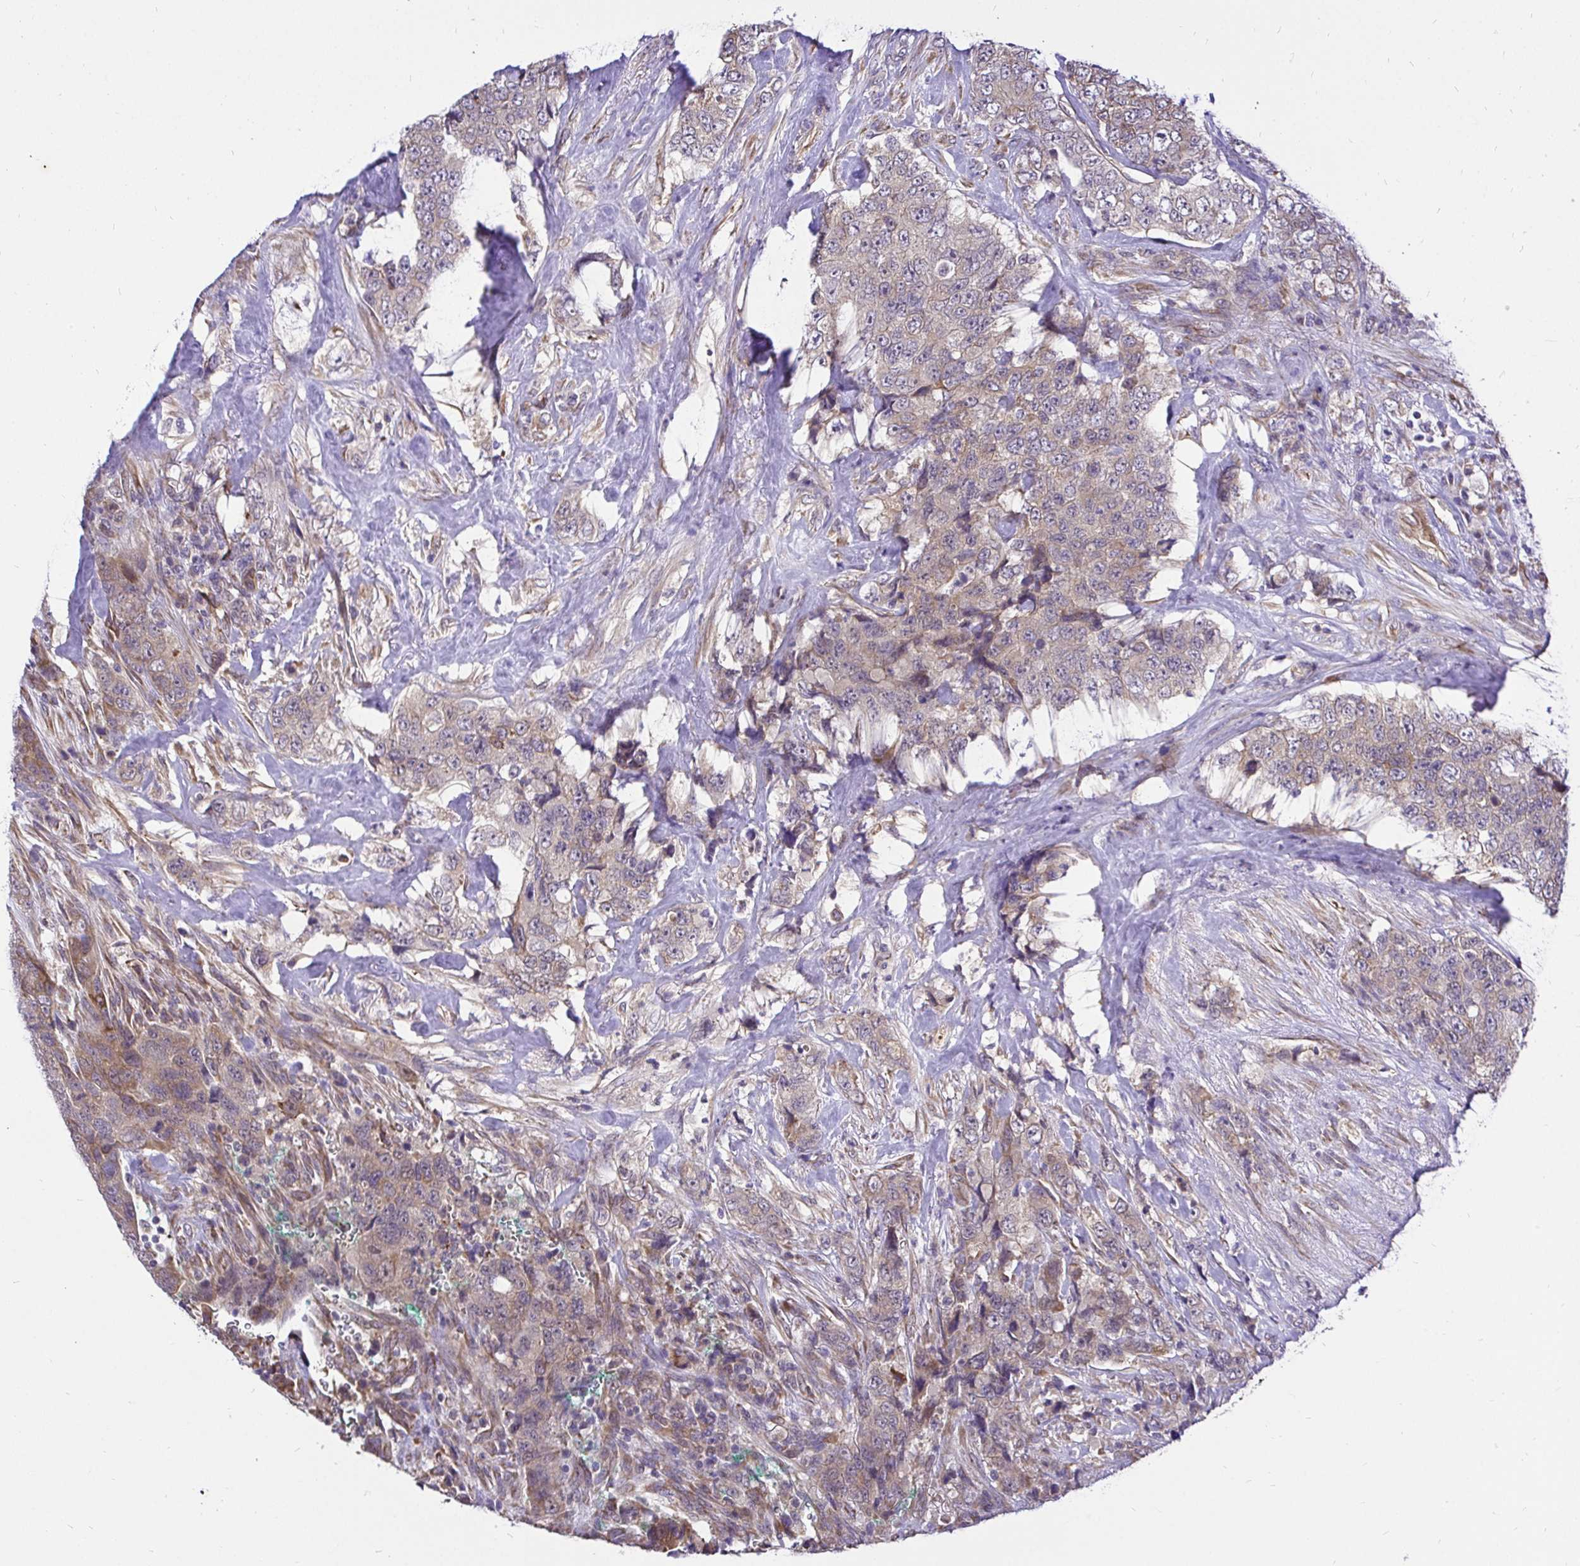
{"staining": {"intensity": "weak", "quantity": "25%-75%", "location": "cytoplasmic/membranous"}, "tissue": "urothelial cancer", "cell_type": "Tumor cells", "image_type": "cancer", "snomed": [{"axis": "morphology", "description": "Urothelial carcinoma, High grade"}, {"axis": "topography", "description": "Urinary bladder"}], "caption": "Immunohistochemical staining of urothelial cancer exhibits low levels of weak cytoplasmic/membranous protein expression in about 25%-75% of tumor cells. The protein is shown in brown color, while the nuclei are stained blue.", "gene": "CCDC122", "patient": {"sex": "female", "age": 78}}